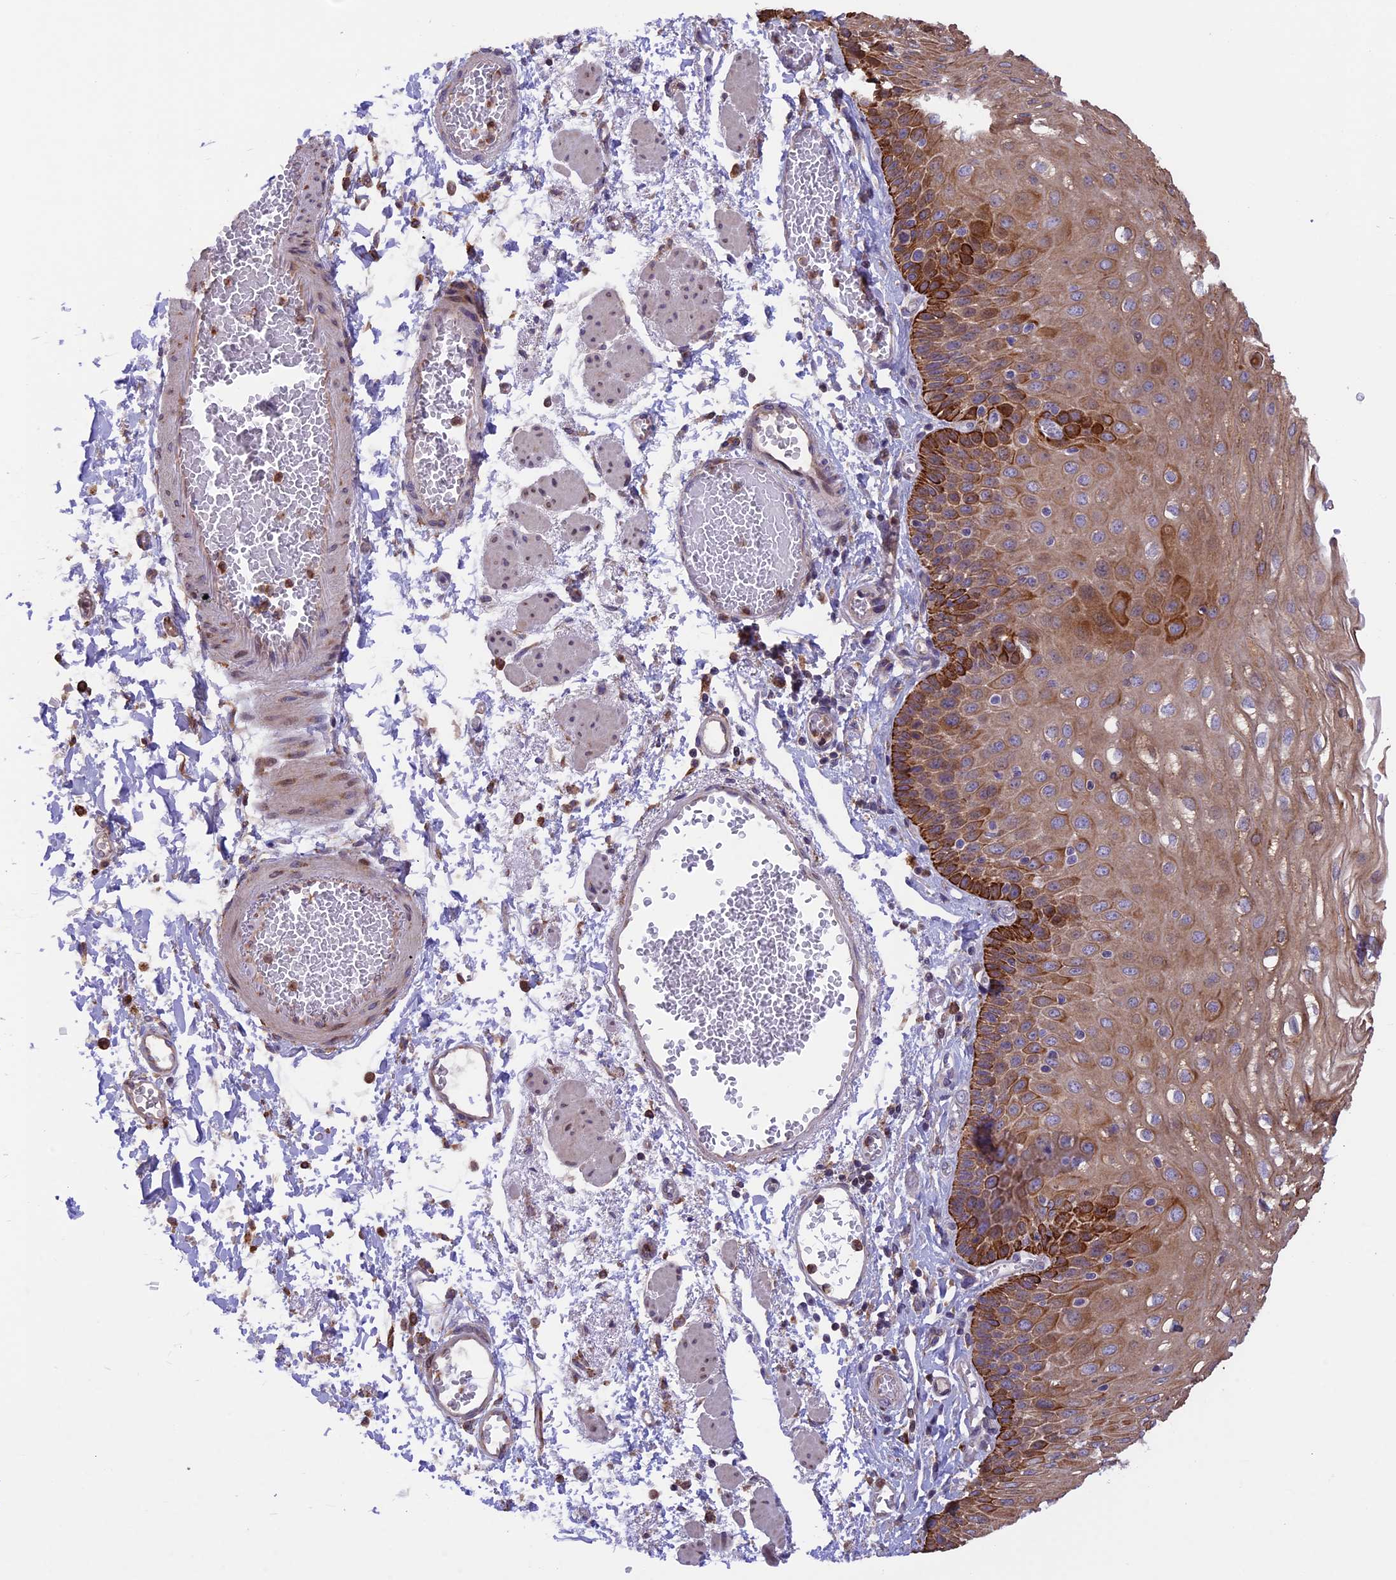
{"staining": {"intensity": "moderate", "quantity": ">75%", "location": "cytoplasmic/membranous"}, "tissue": "esophagus", "cell_type": "Squamous epithelial cells", "image_type": "normal", "snomed": [{"axis": "morphology", "description": "Normal tissue, NOS"}, {"axis": "topography", "description": "Esophagus"}], "caption": "Immunohistochemistry (IHC) (DAB) staining of normal human esophagus displays moderate cytoplasmic/membranous protein expression in approximately >75% of squamous epithelial cells.", "gene": "DMRTA2", "patient": {"sex": "male", "age": 81}}